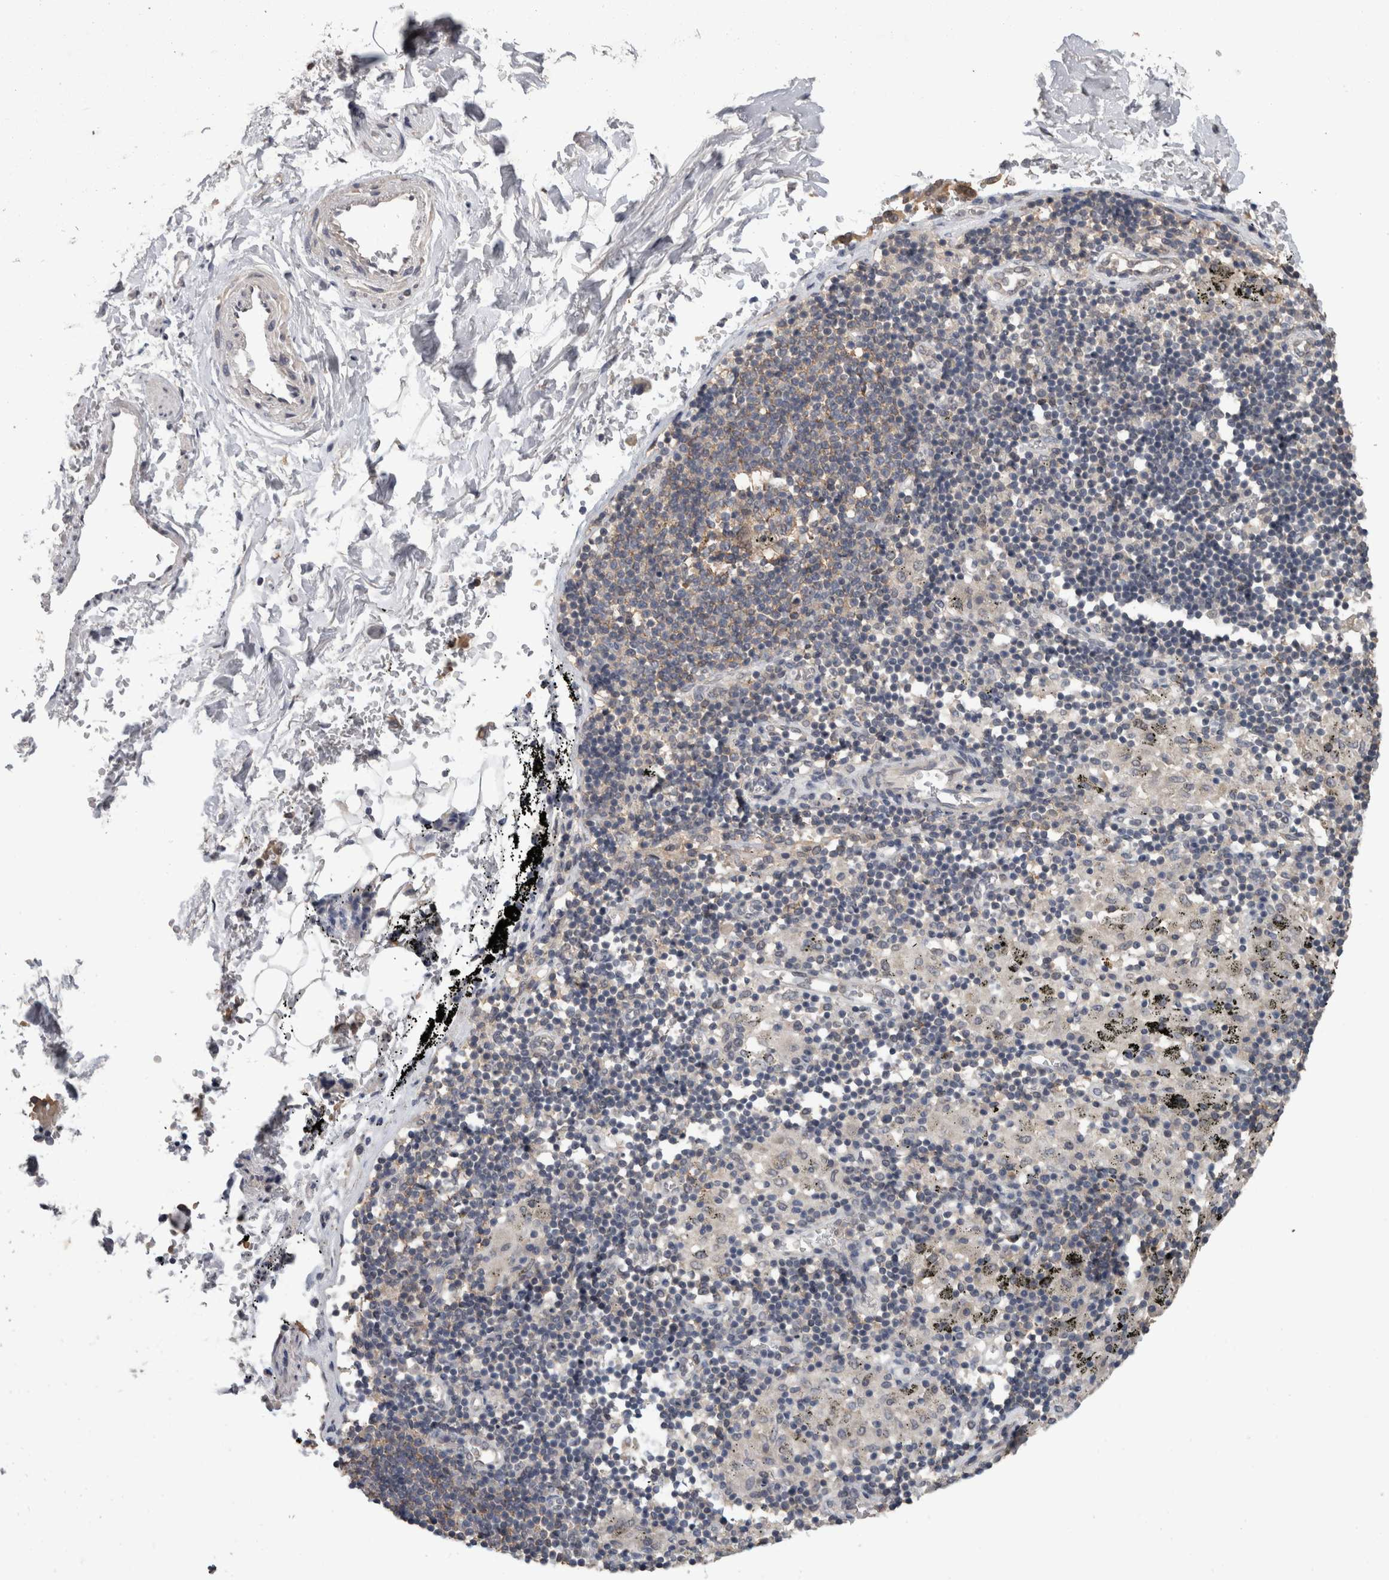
{"staining": {"intensity": "moderate", "quantity": "25%-75%", "location": "cytoplasmic/membranous"}, "tissue": "adipose tissue", "cell_type": "Adipocytes", "image_type": "normal", "snomed": [{"axis": "morphology", "description": "Normal tissue, NOS"}, {"axis": "topography", "description": "Cartilage tissue"}, {"axis": "topography", "description": "Lung"}], "caption": "A photomicrograph of human adipose tissue stained for a protein exhibits moderate cytoplasmic/membranous brown staining in adipocytes. Using DAB (brown) and hematoxylin (blue) stains, captured at high magnification using brightfield microscopy.", "gene": "FHOD3", "patient": {"sex": "female", "age": 77}}